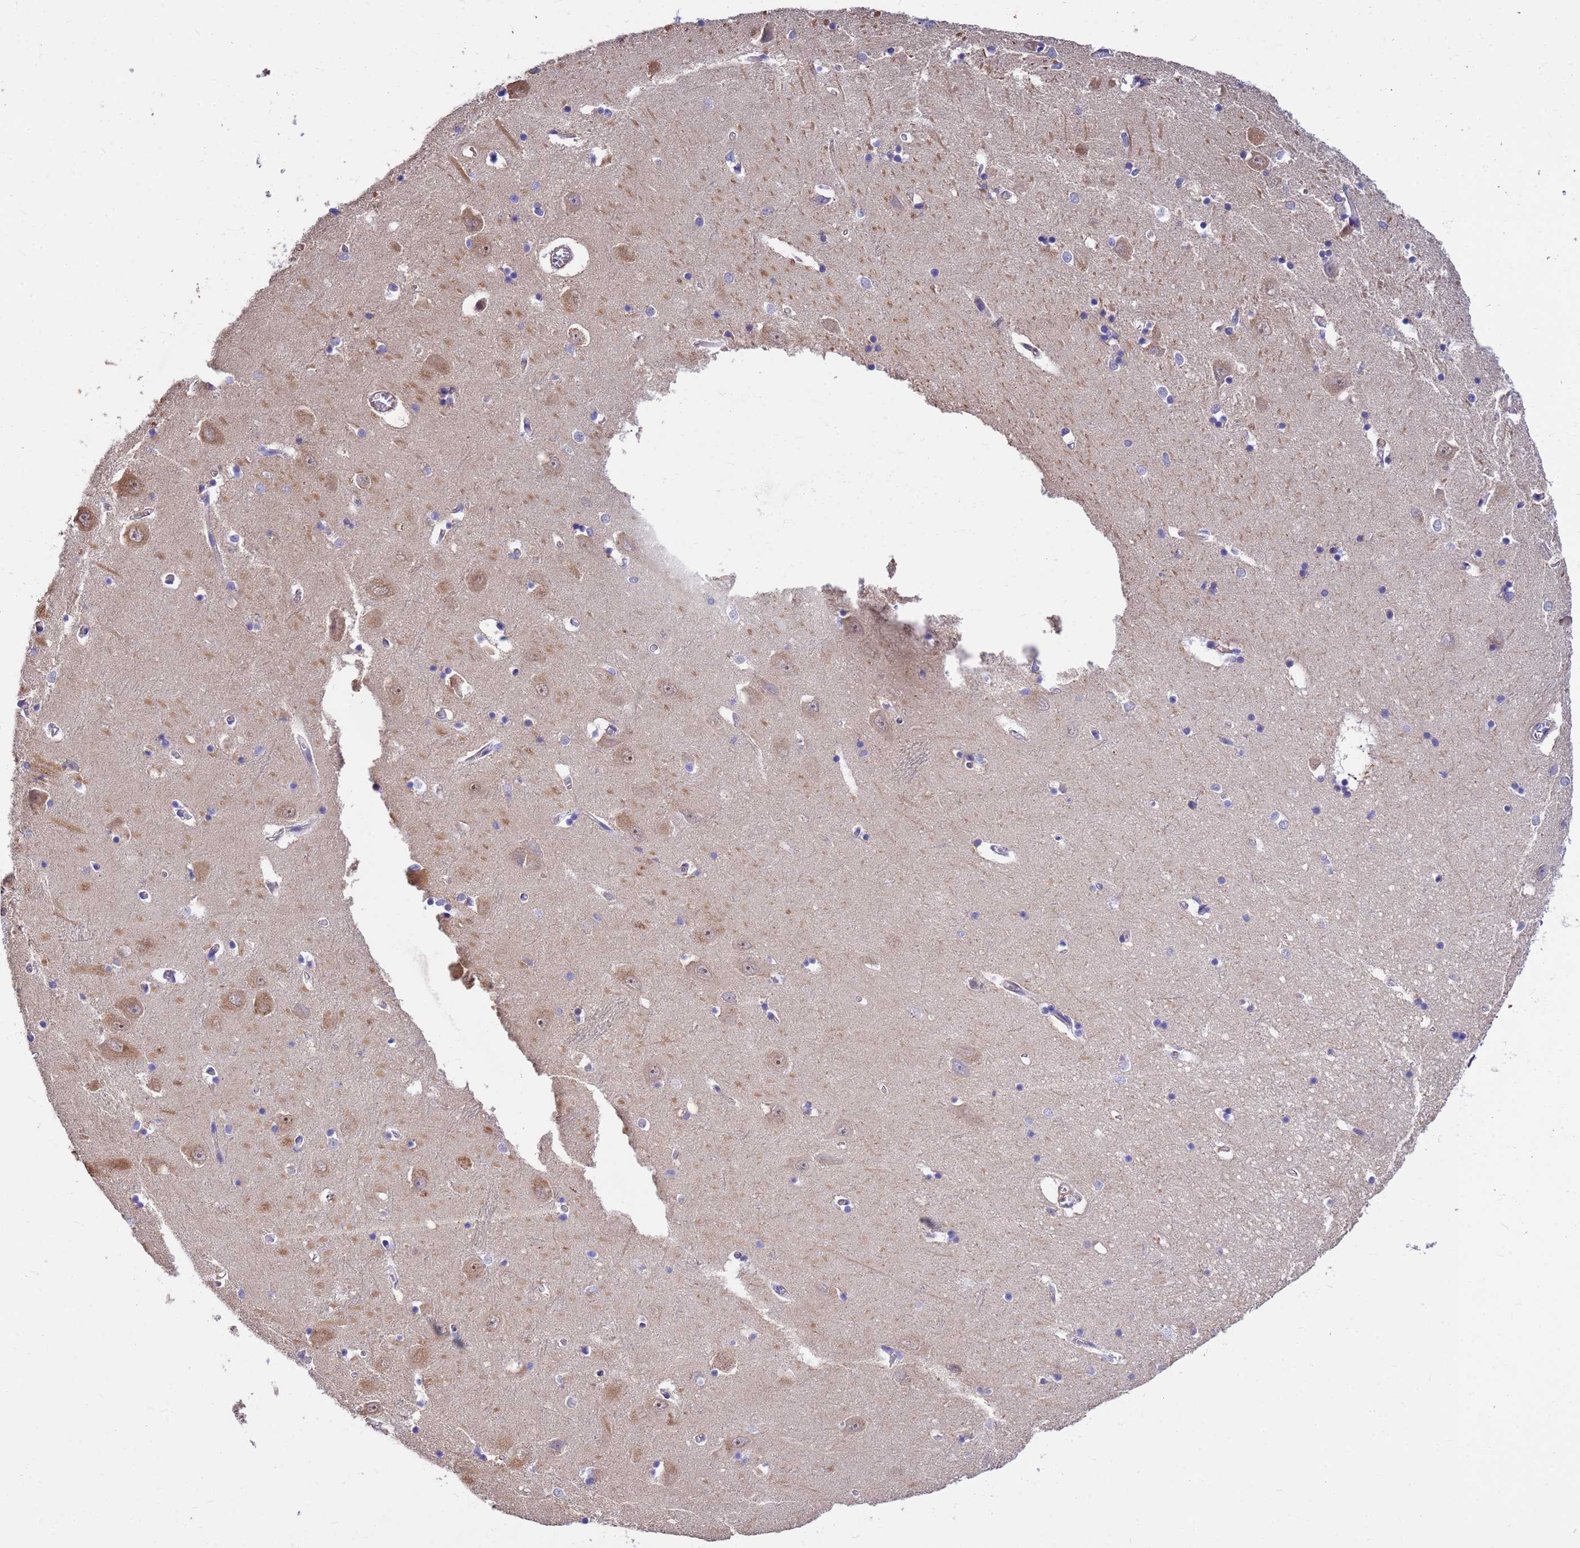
{"staining": {"intensity": "negative", "quantity": "none", "location": "none"}, "tissue": "hippocampus", "cell_type": "Glial cells", "image_type": "normal", "snomed": [{"axis": "morphology", "description": "Normal tissue, NOS"}, {"axis": "topography", "description": "Hippocampus"}], "caption": "High magnification brightfield microscopy of unremarkable hippocampus stained with DAB (brown) and counterstained with hematoxylin (blue): glial cells show no significant expression.", "gene": "TCEAL3", "patient": {"sex": "male", "age": 70}}